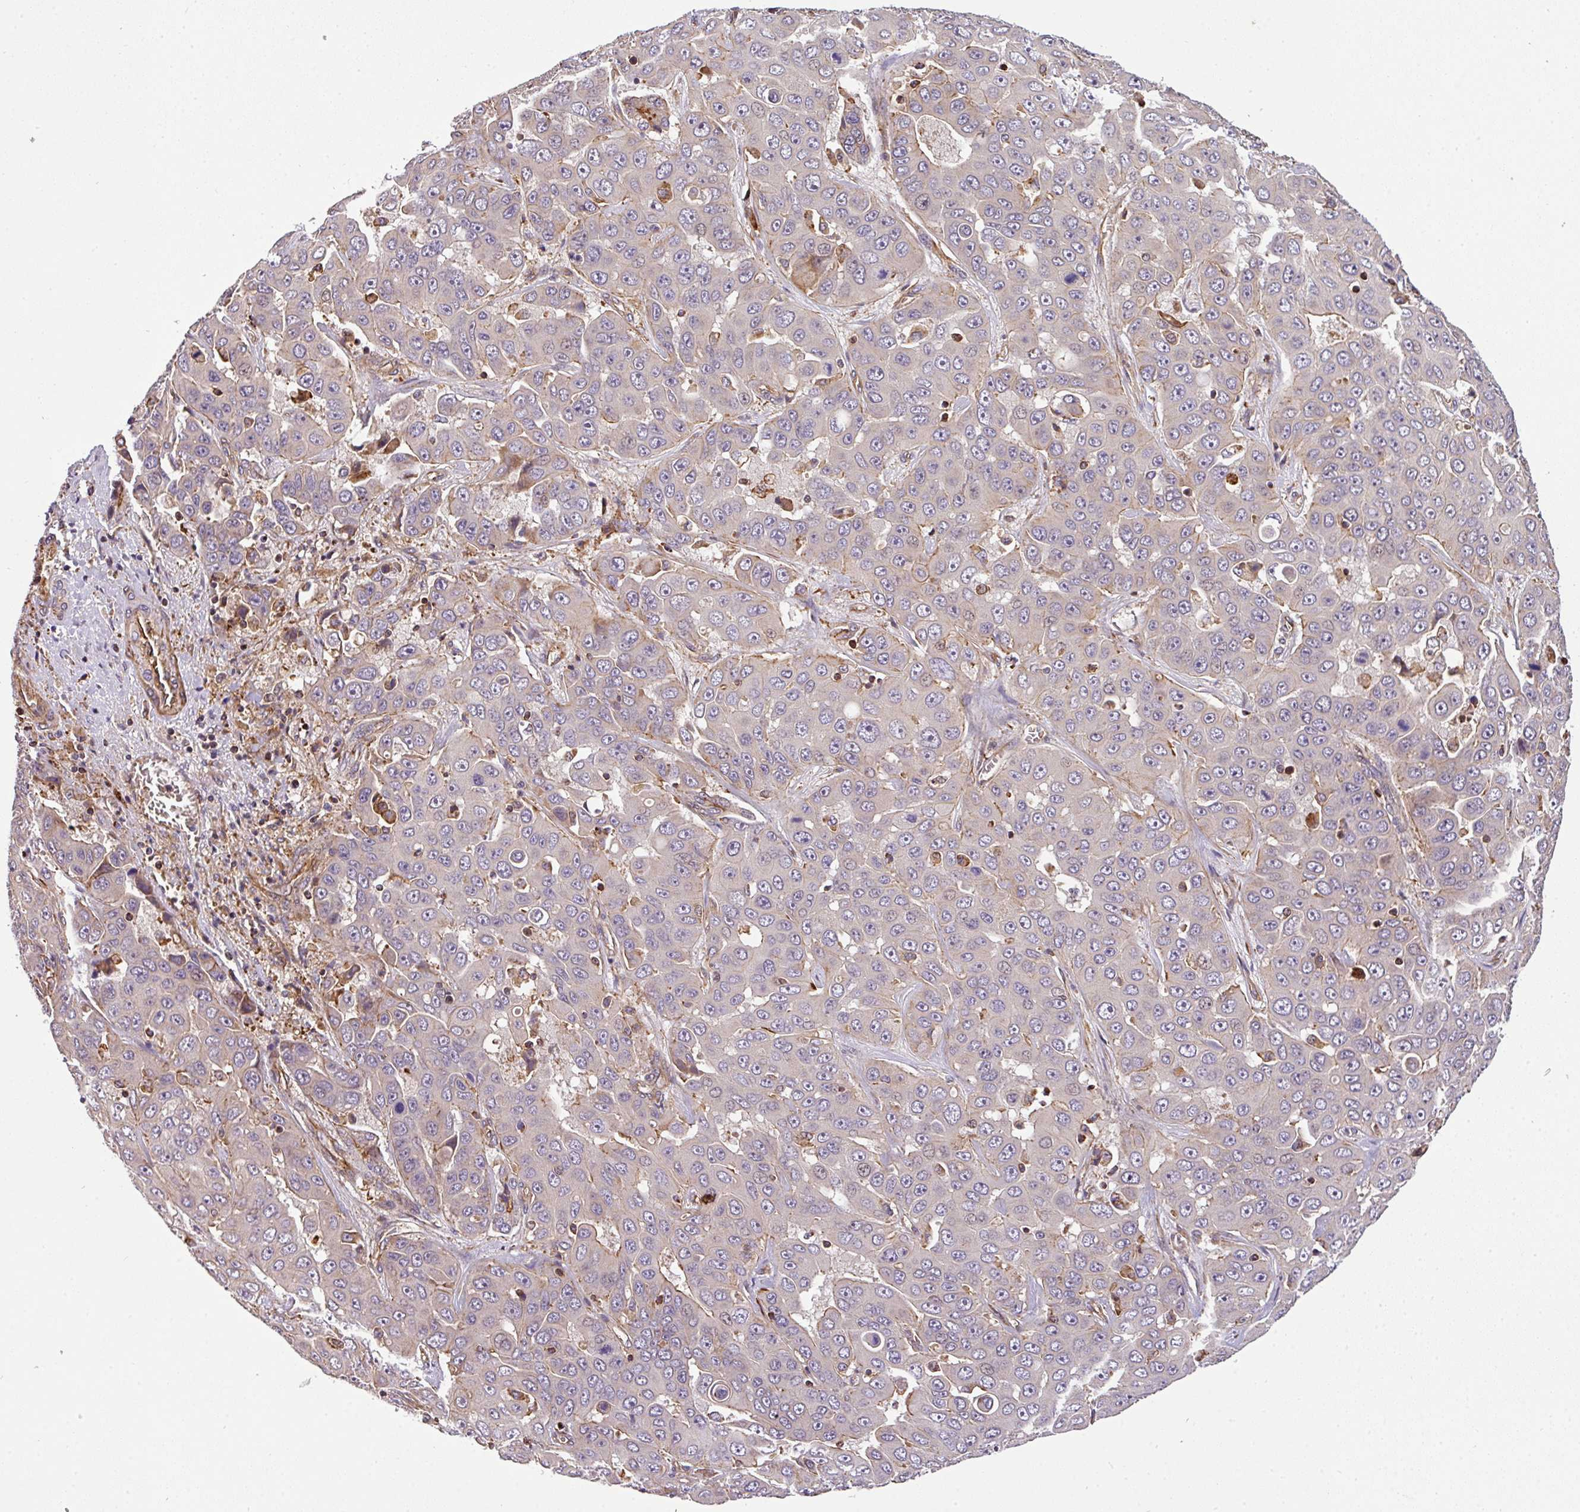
{"staining": {"intensity": "negative", "quantity": "none", "location": "none"}, "tissue": "liver cancer", "cell_type": "Tumor cells", "image_type": "cancer", "snomed": [{"axis": "morphology", "description": "Cholangiocarcinoma"}, {"axis": "topography", "description": "Liver"}], "caption": "IHC image of human cholangiocarcinoma (liver) stained for a protein (brown), which demonstrates no expression in tumor cells. (Immunohistochemistry (ihc), brightfield microscopy, high magnification).", "gene": "CASS4", "patient": {"sex": "female", "age": 52}}